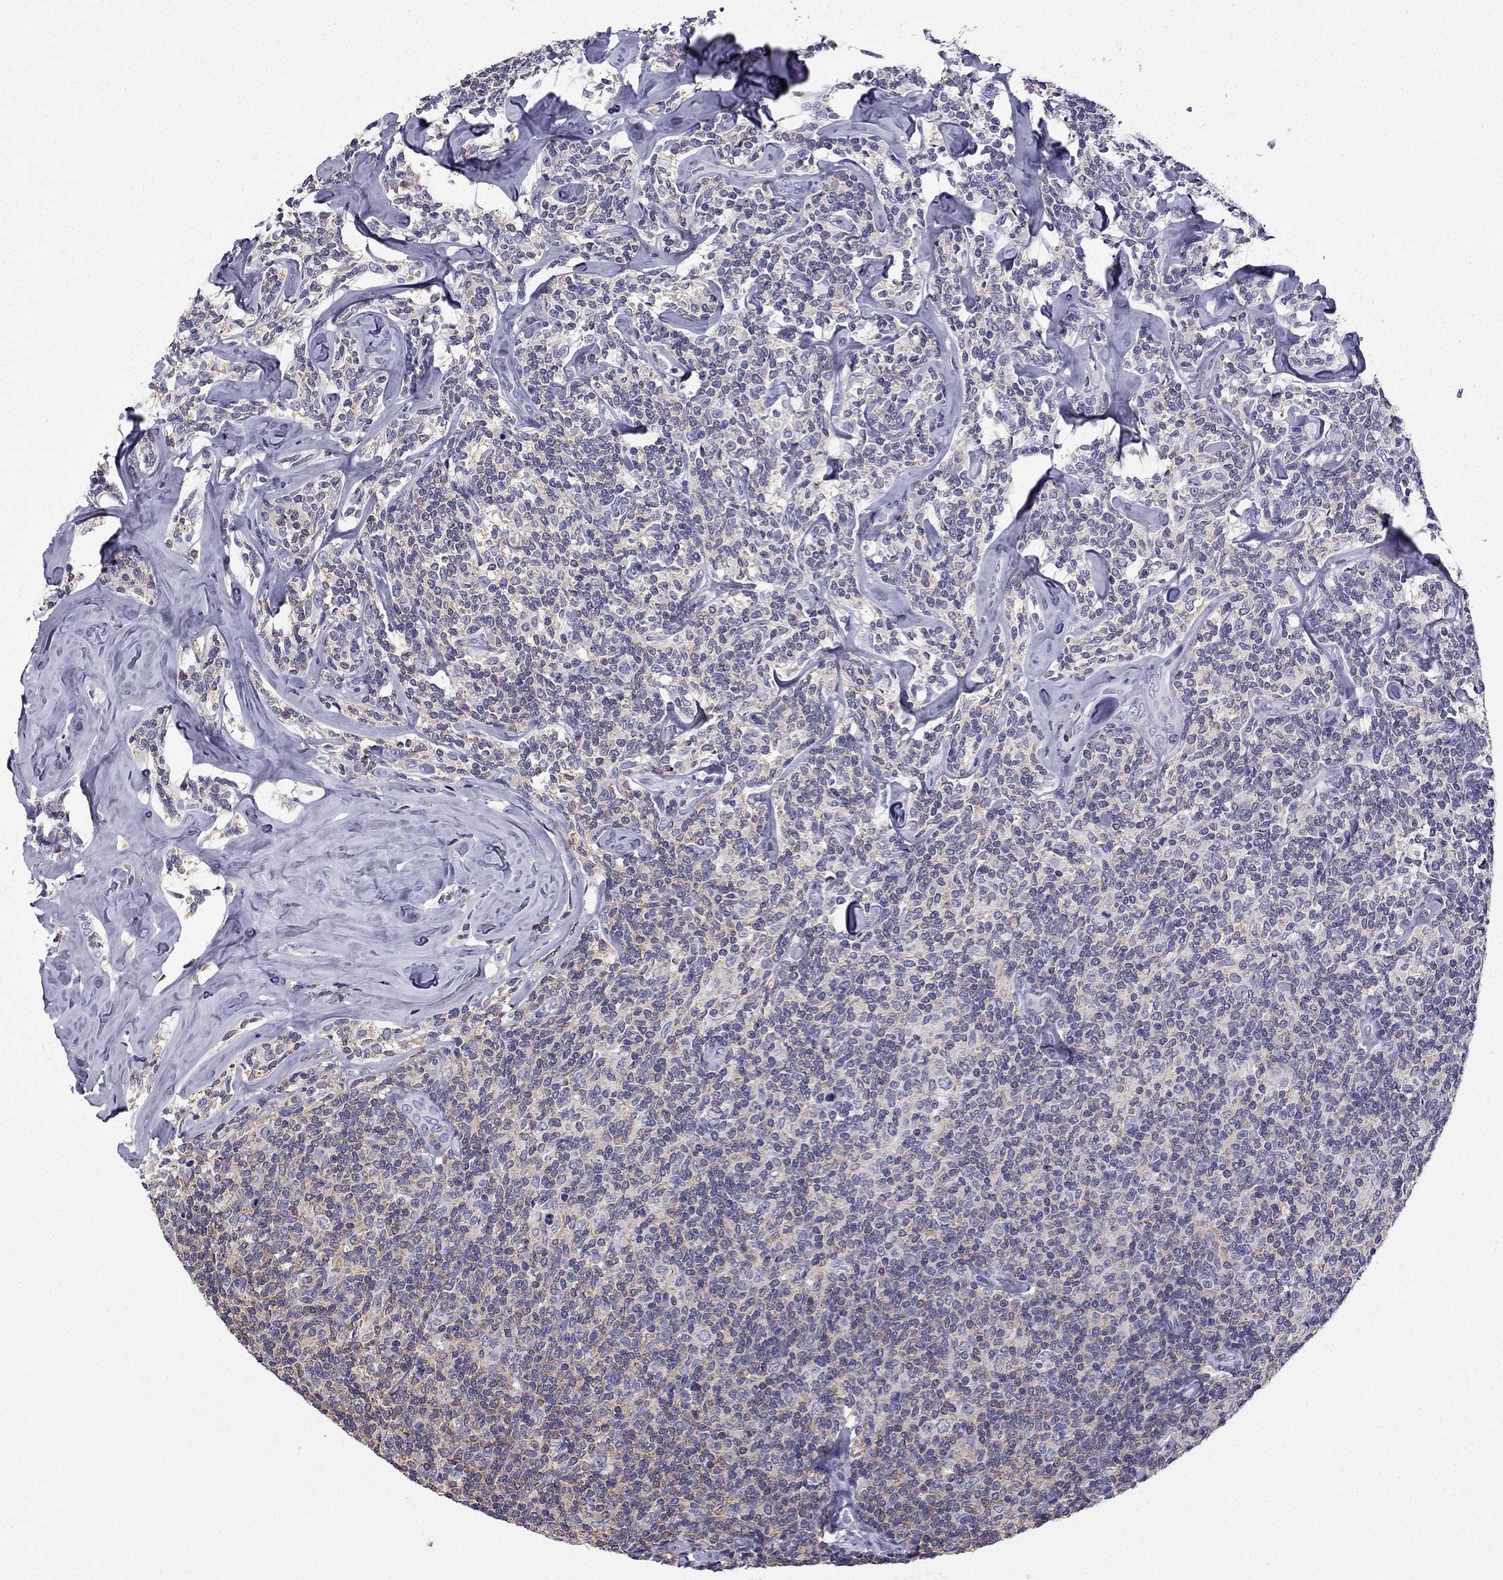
{"staining": {"intensity": "negative", "quantity": "none", "location": "none"}, "tissue": "lymphoma", "cell_type": "Tumor cells", "image_type": "cancer", "snomed": [{"axis": "morphology", "description": "Malignant lymphoma, non-Hodgkin's type, Low grade"}, {"axis": "topography", "description": "Lymph node"}], "caption": "High power microscopy image of an immunohistochemistry (IHC) micrograph of lymphoma, revealing no significant expression in tumor cells.", "gene": "CCK", "patient": {"sex": "female", "age": 56}}